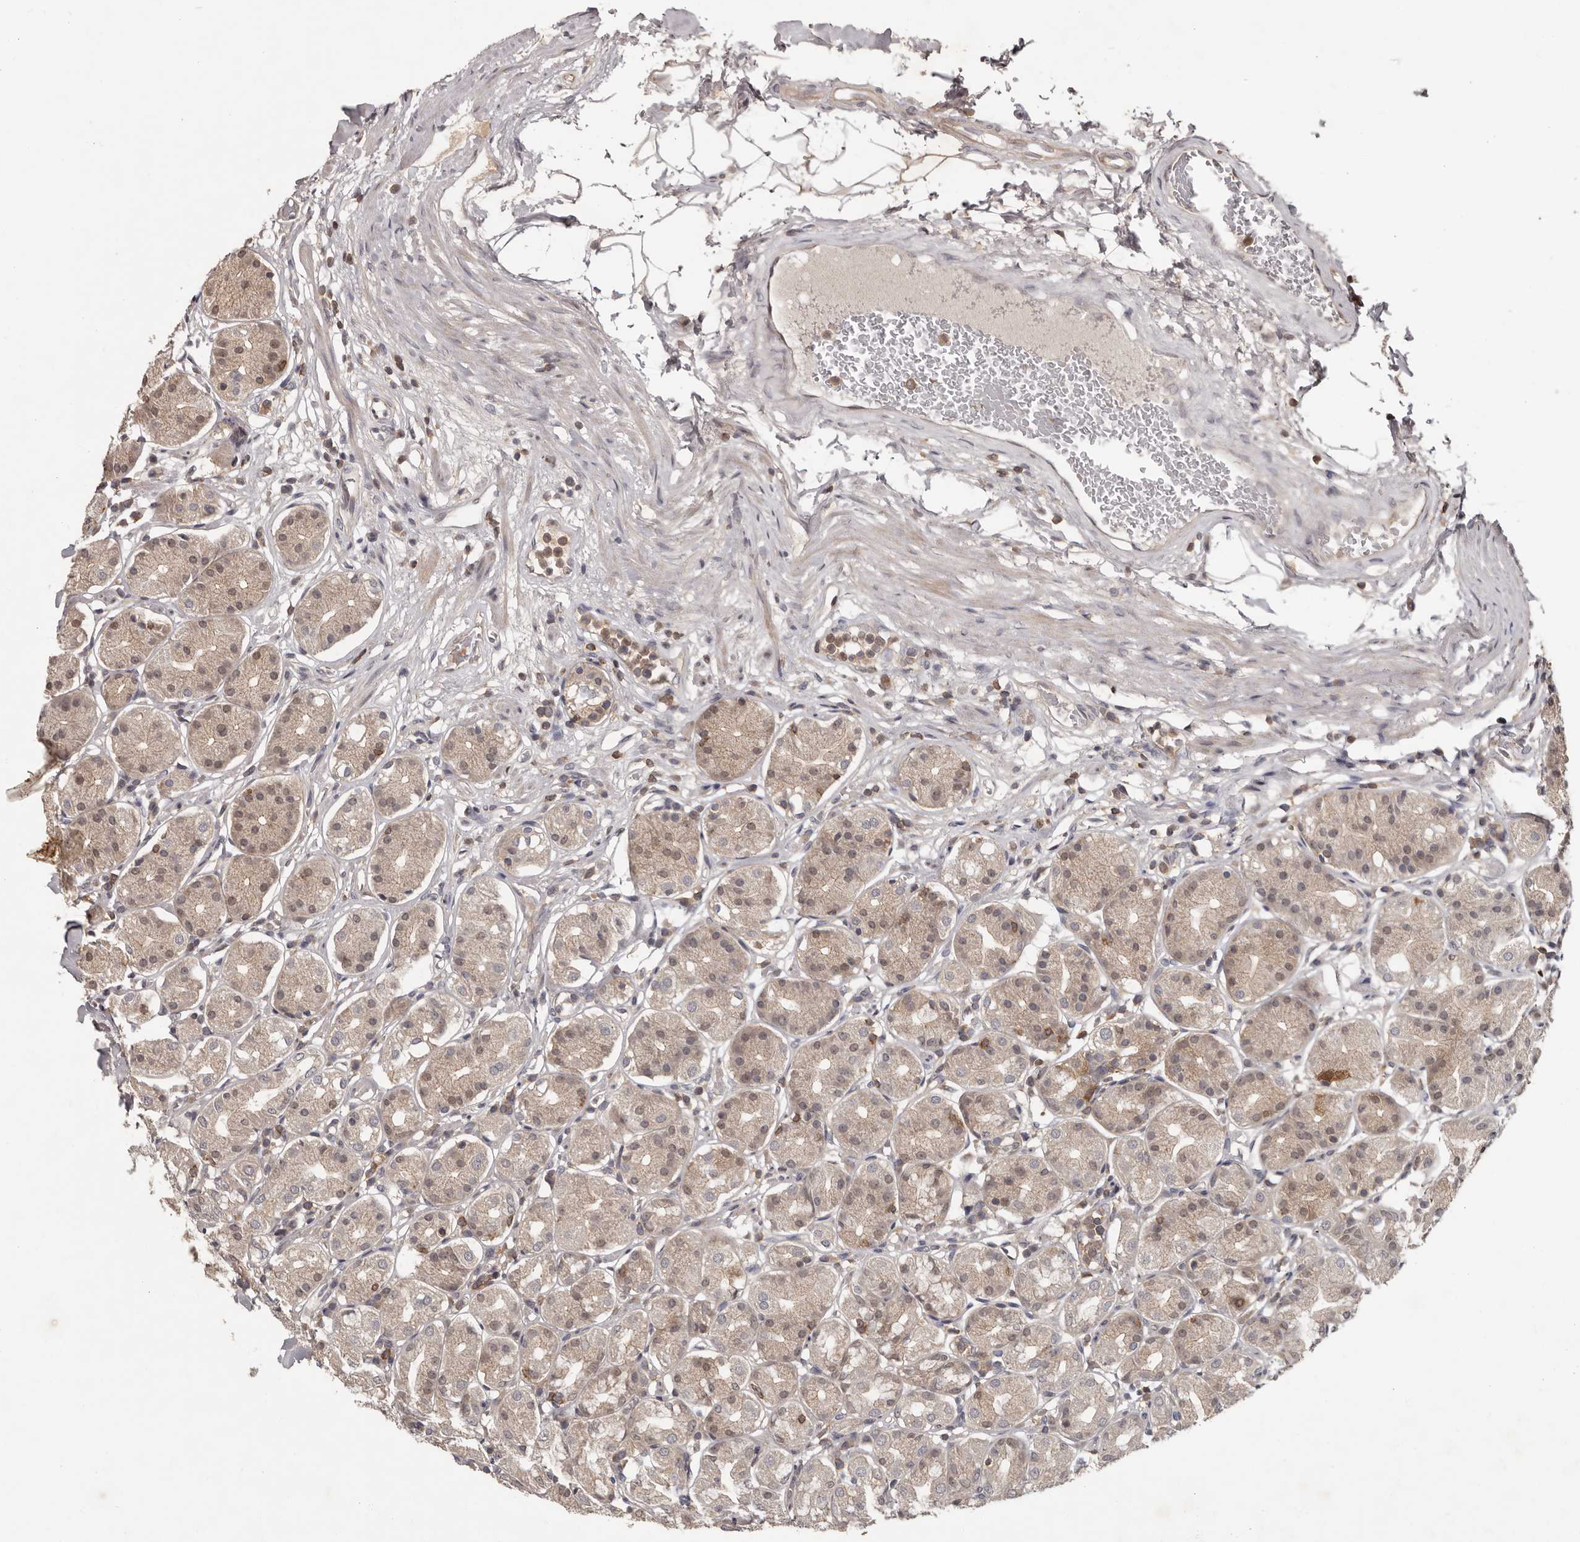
{"staining": {"intensity": "weak", "quantity": "25%-75%", "location": "cytoplasmic/membranous,nuclear"}, "tissue": "stomach", "cell_type": "Glandular cells", "image_type": "normal", "snomed": [{"axis": "morphology", "description": "Normal tissue, NOS"}, {"axis": "topography", "description": "Stomach"}, {"axis": "topography", "description": "Stomach, lower"}], "caption": "IHC staining of benign stomach, which displays low levels of weak cytoplasmic/membranous,nuclear positivity in about 25%-75% of glandular cells indicating weak cytoplasmic/membranous,nuclear protein expression. The staining was performed using DAB (3,3'-diaminobenzidine) (brown) for protein detection and nuclei were counterstained in hematoxylin (blue).", "gene": "ANKRD44", "patient": {"sex": "female", "age": 56}}